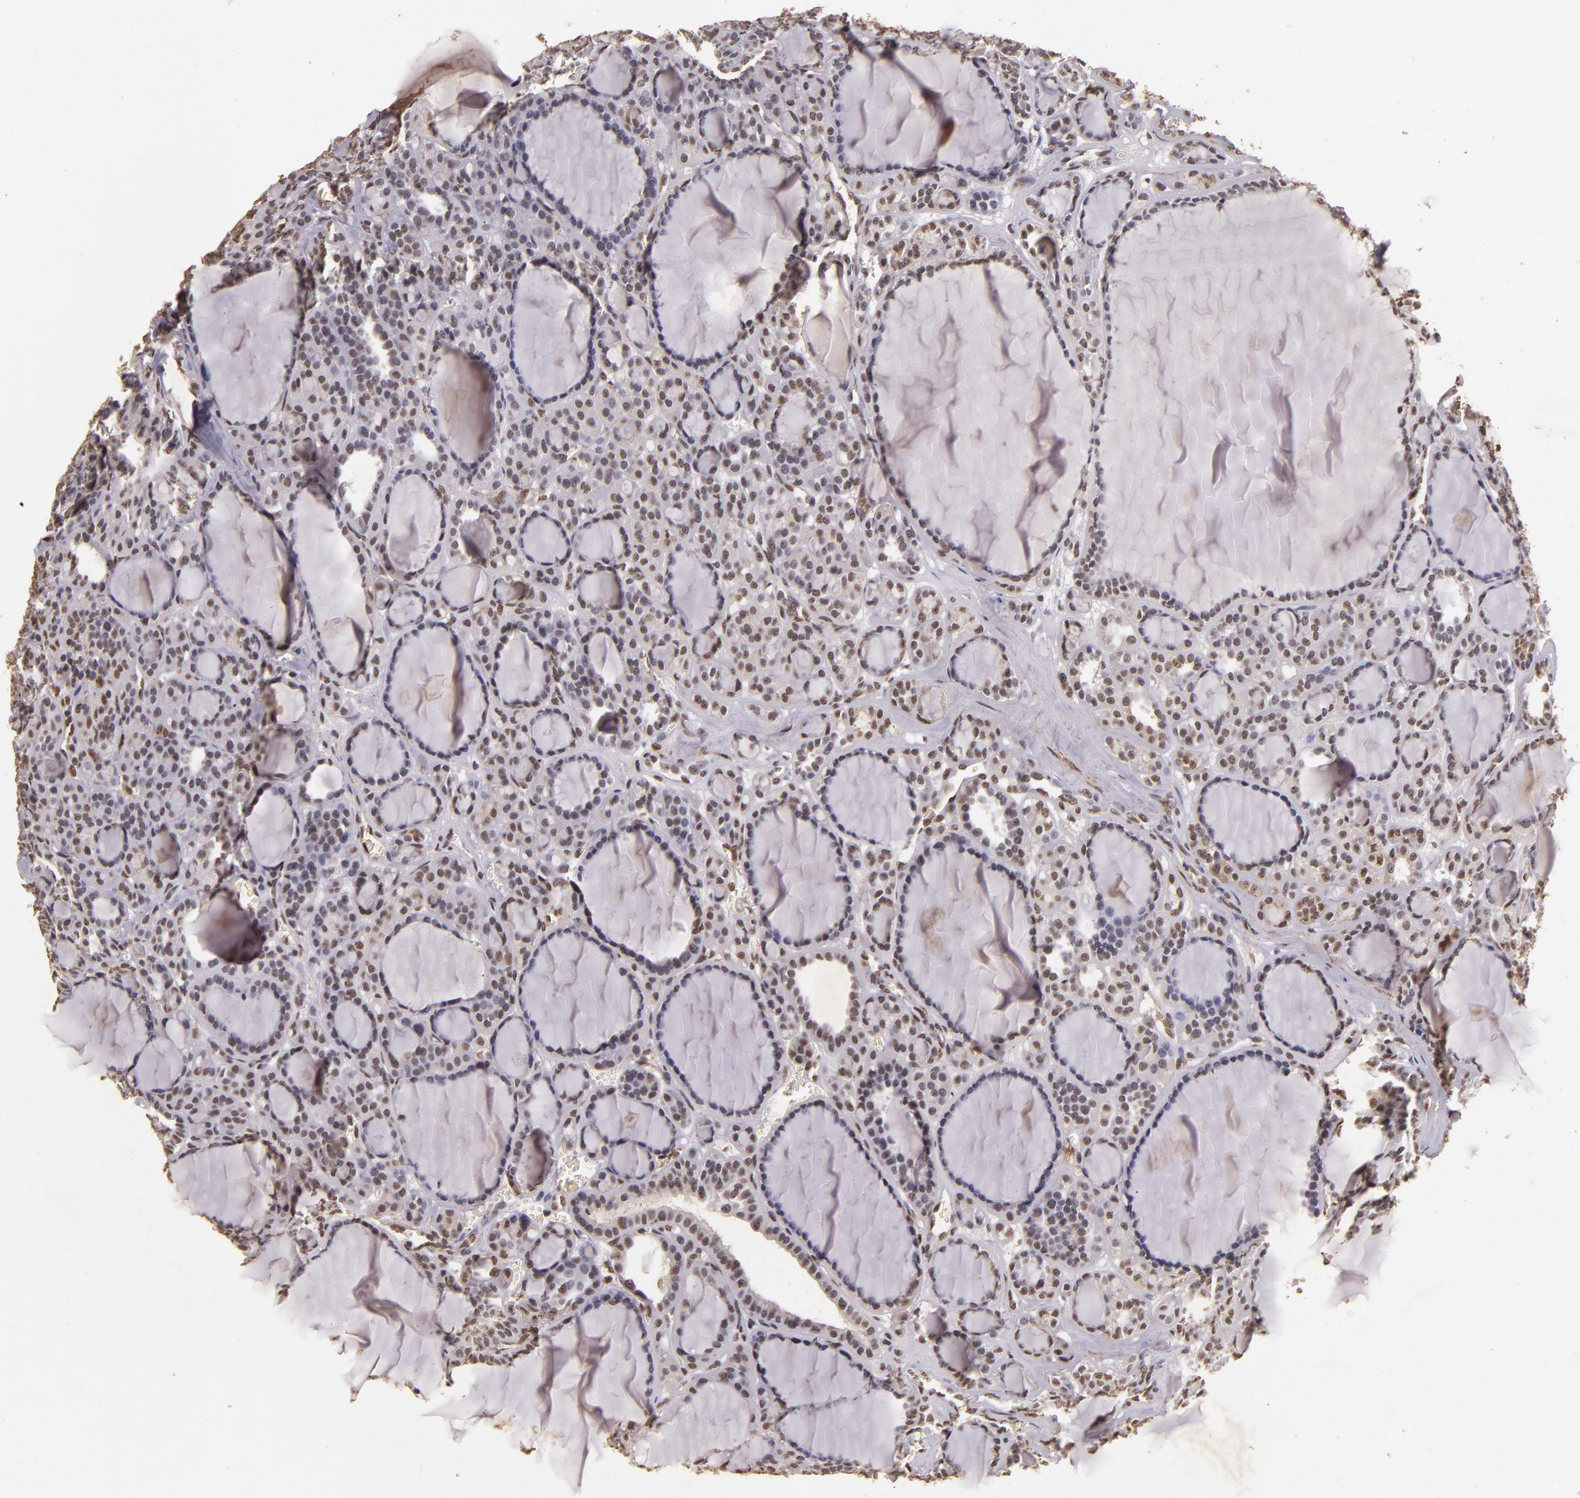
{"staining": {"intensity": "weak", "quantity": "25%-75%", "location": "nuclear"}, "tissue": "thyroid cancer", "cell_type": "Tumor cells", "image_type": "cancer", "snomed": [{"axis": "morphology", "description": "Follicular adenoma carcinoma, NOS"}, {"axis": "topography", "description": "Thyroid gland"}], "caption": "A brown stain highlights weak nuclear staining of a protein in human thyroid follicular adenoma carcinoma tumor cells.", "gene": "CBX3", "patient": {"sex": "female", "age": 71}}